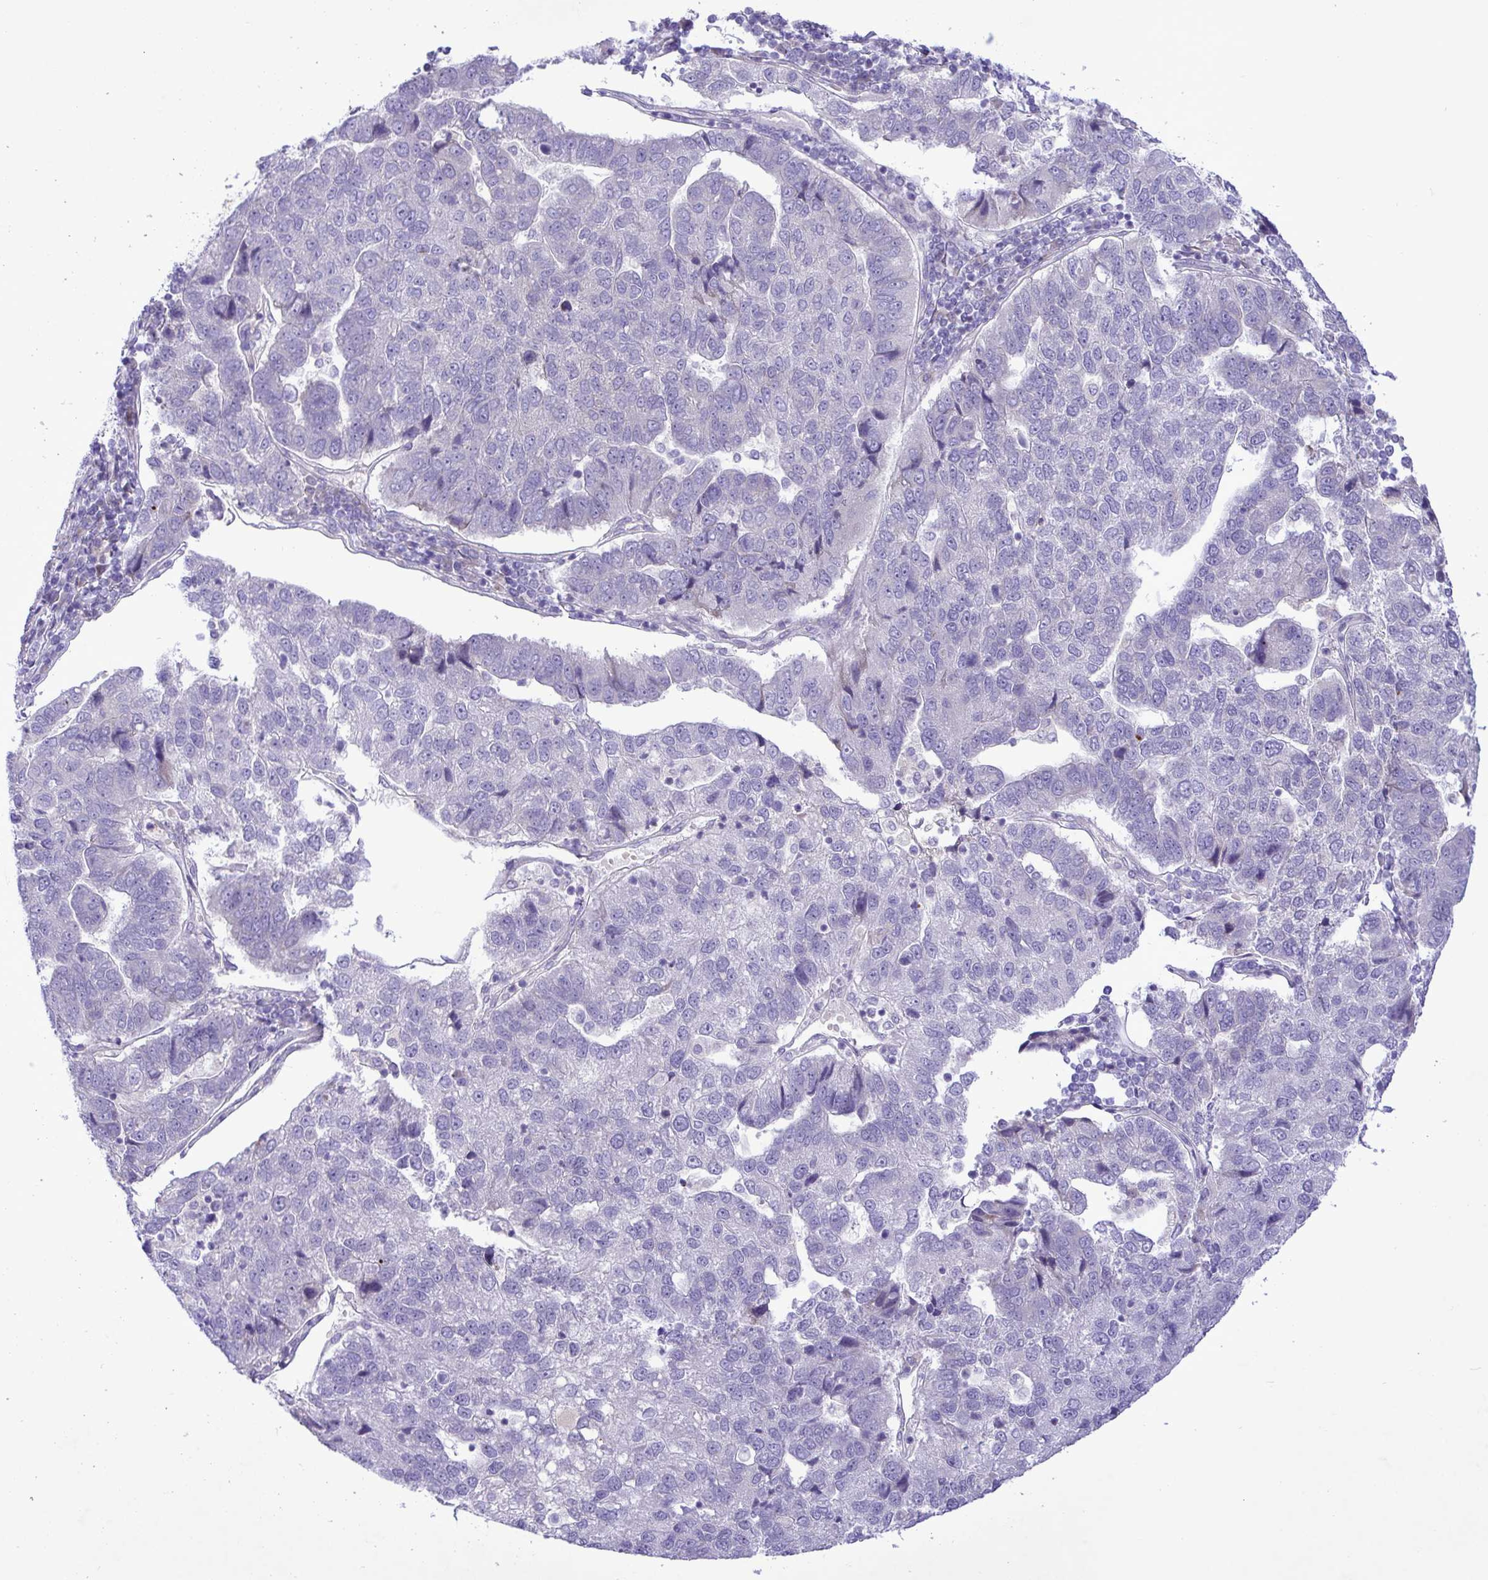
{"staining": {"intensity": "negative", "quantity": "none", "location": "none"}, "tissue": "pancreatic cancer", "cell_type": "Tumor cells", "image_type": "cancer", "snomed": [{"axis": "morphology", "description": "Adenocarcinoma, NOS"}, {"axis": "topography", "description": "Pancreas"}], "caption": "Immunohistochemical staining of pancreatic adenocarcinoma shows no significant positivity in tumor cells.", "gene": "FAM86B1", "patient": {"sex": "female", "age": 61}}